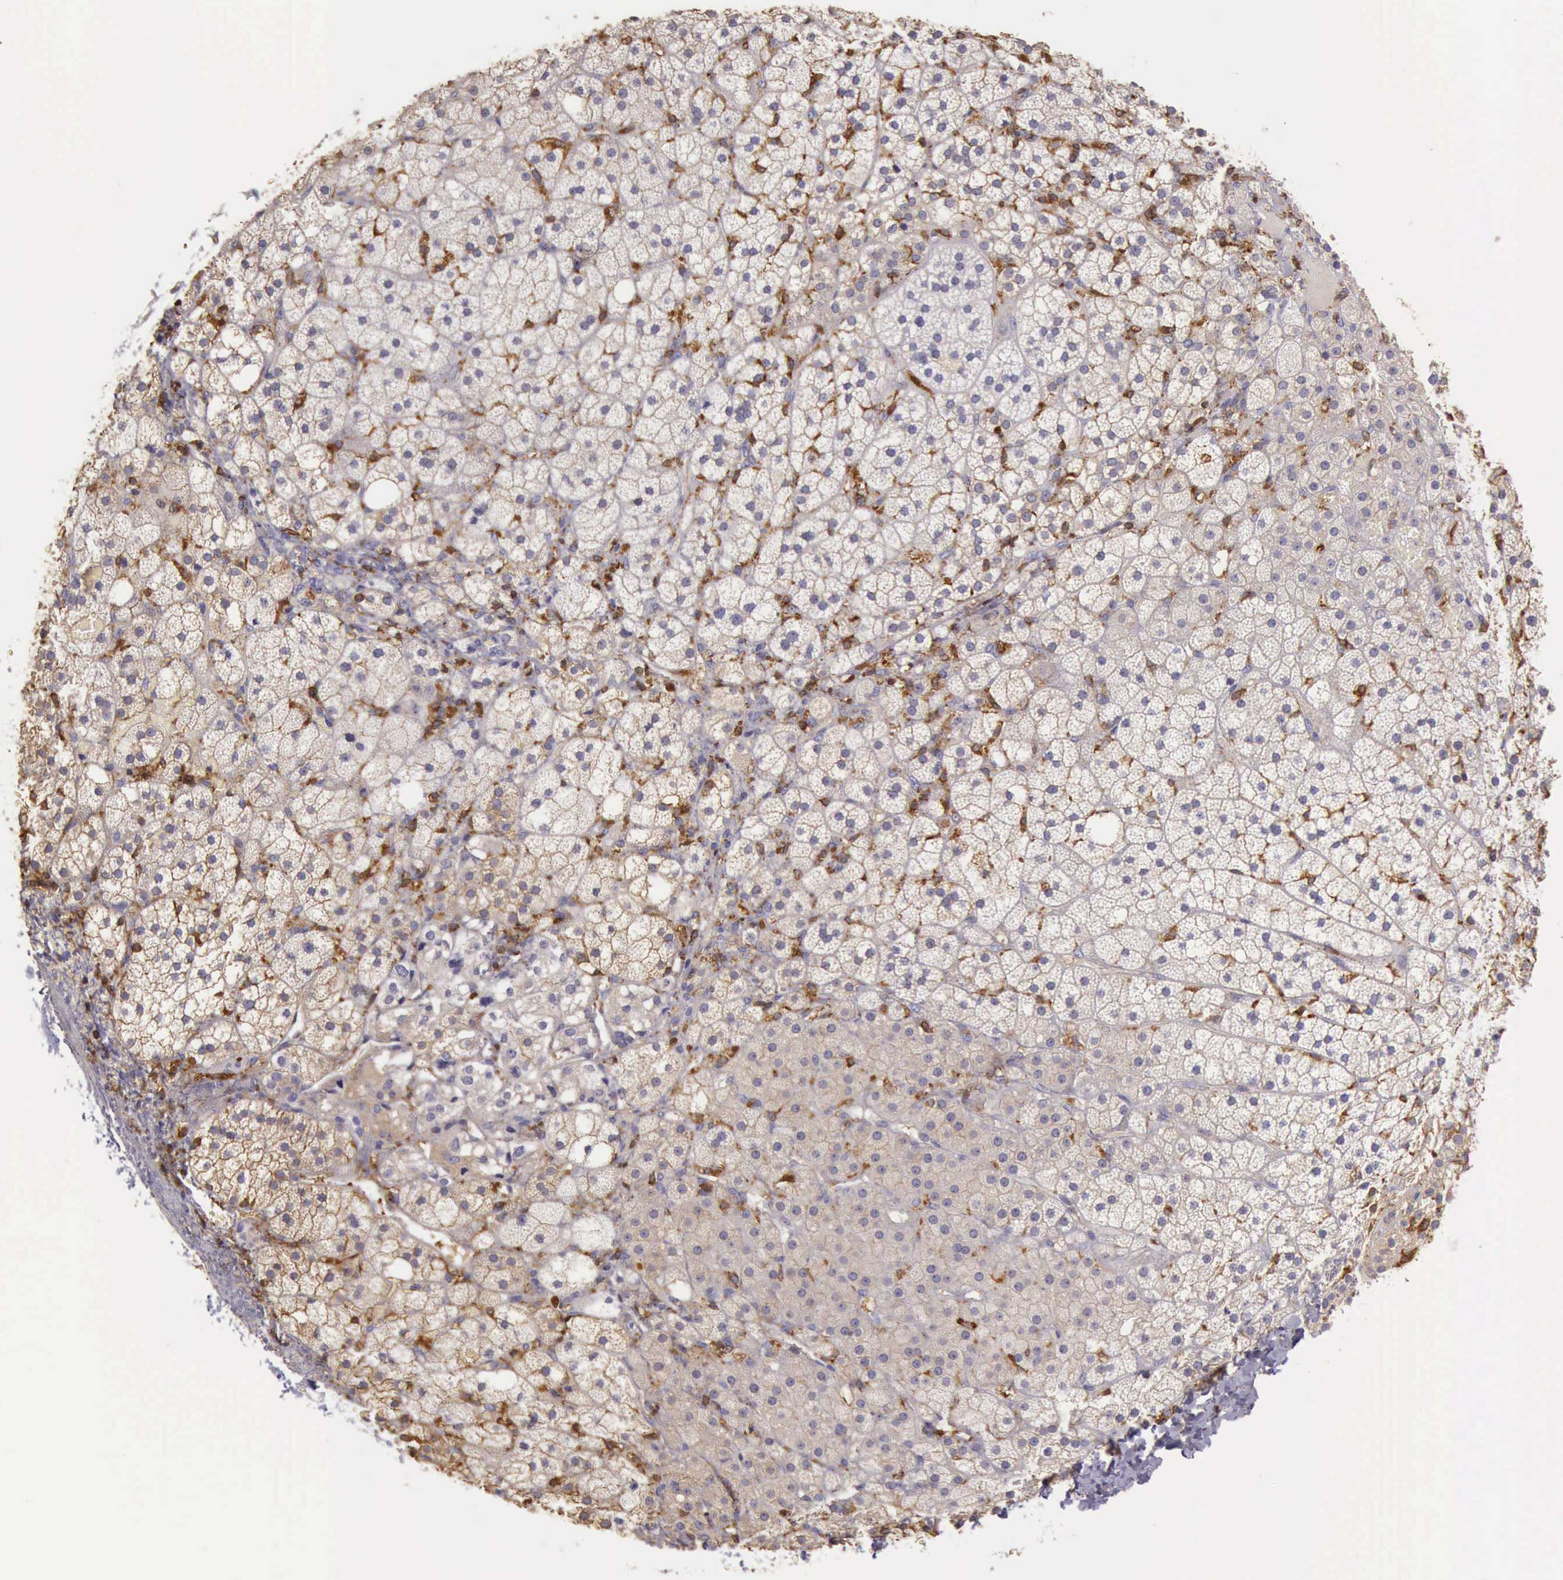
{"staining": {"intensity": "negative", "quantity": "none", "location": "none"}, "tissue": "adrenal gland", "cell_type": "Glandular cells", "image_type": "normal", "snomed": [{"axis": "morphology", "description": "Normal tissue, NOS"}, {"axis": "topography", "description": "Adrenal gland"}], "caption": "Immunohistochemistry (IHC) micrograph of normal adrenal gland: human adrenal gland stained with DAB (3,3'-diaminobenzidine) reveals no significant protein positivity in glandular cells. (Immunohistochemistry, brightfield microscopy, high magnification).", "gene": "ARHGAP4", "patient": {"sex": "male", "age": 53}}